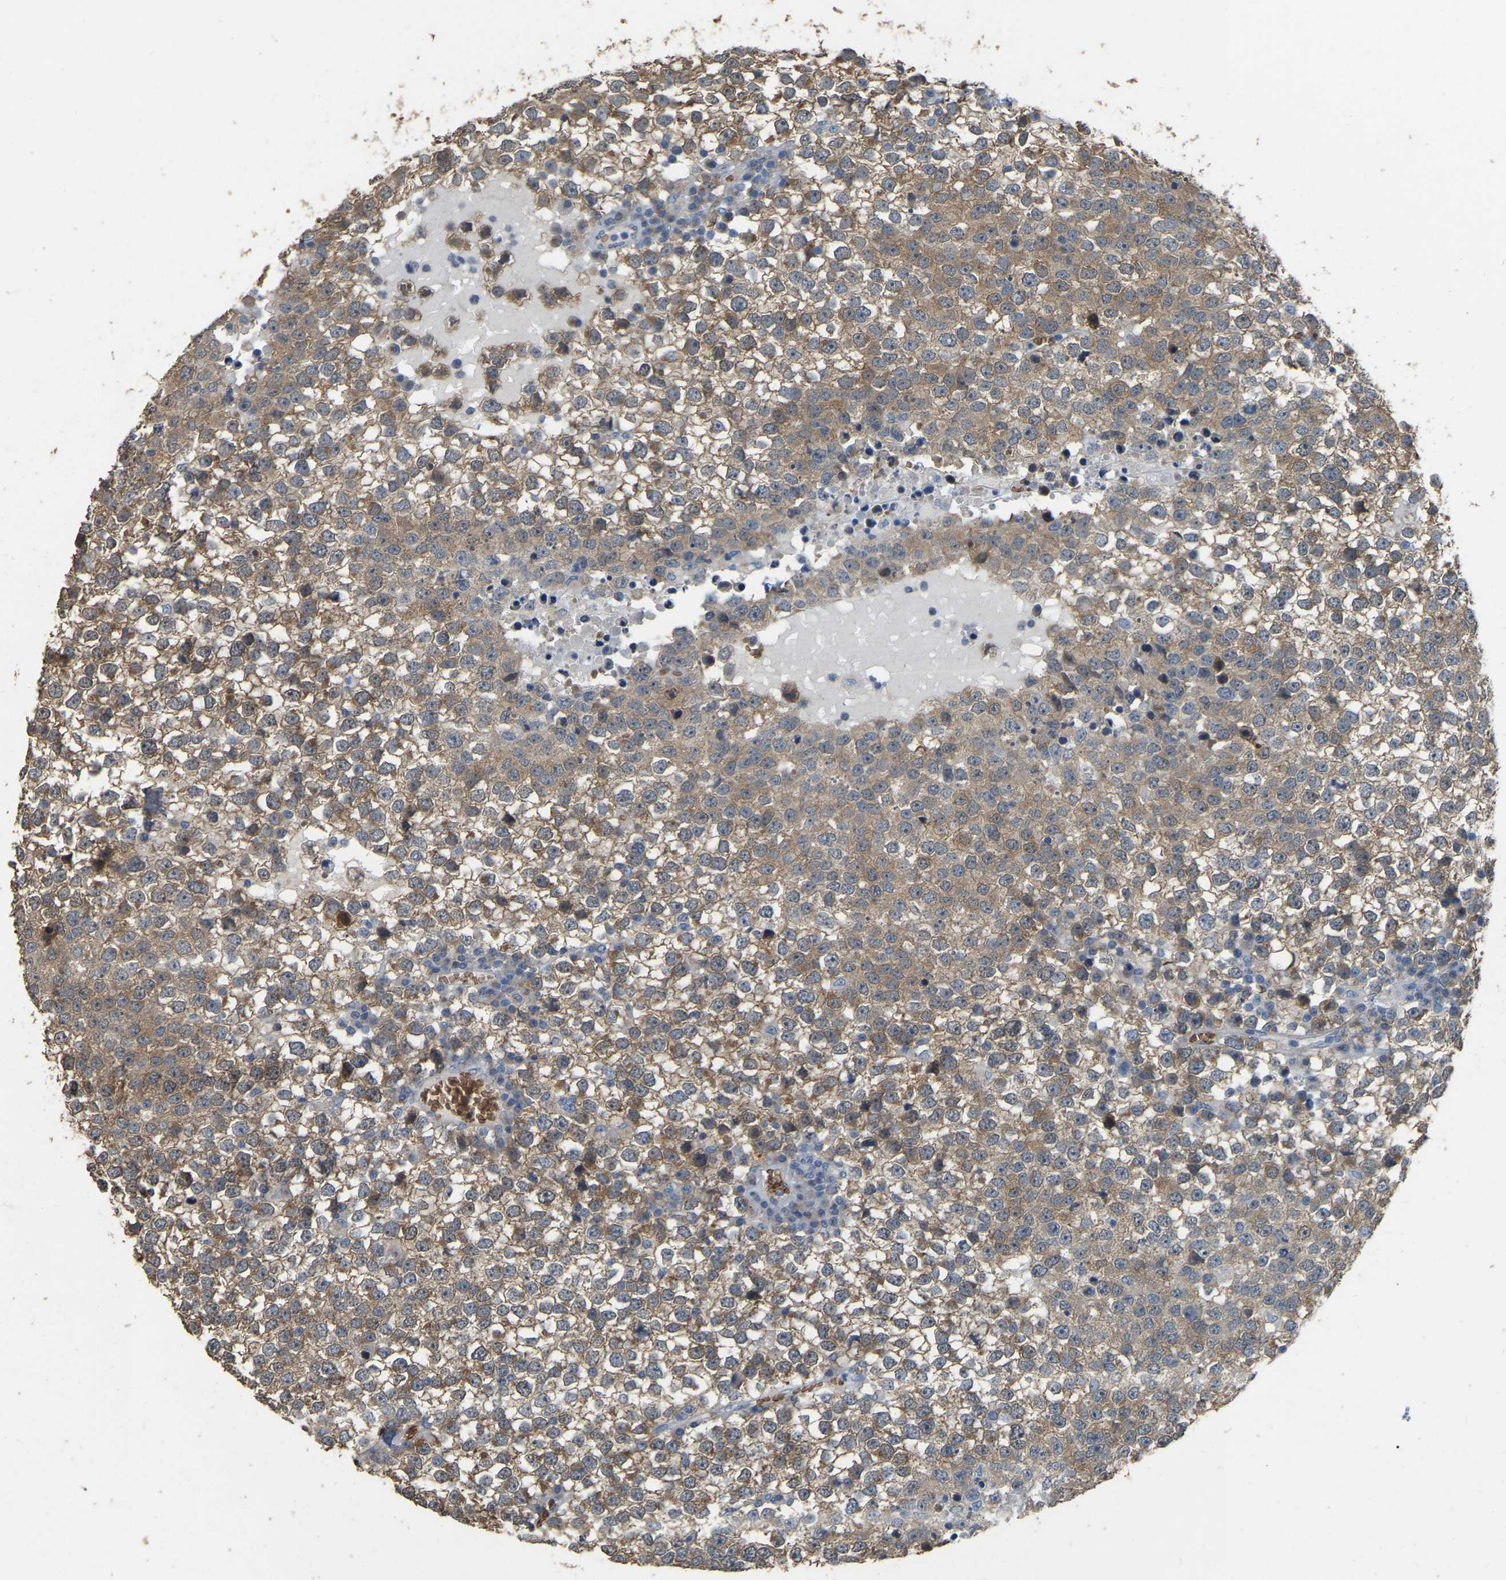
{"staining": {"intensity": "moderate", "quantity": ">75%", "location": "cytoplasmic/membranous"}, "tissue": "testis cancer", "cell_type": "Tumor cells", "image_type": "cancer", "snomed": [{"axis": "morphology", "description": "Seminoma, NOS"}, {"axis": "topography", "description": "Testis"}], "caption": "Human testis seminoma stained with a protein marker shows moderate staining in tumor cells.", "gene": "CFAP298", "patient": {"sex": "male", "age": 65}}